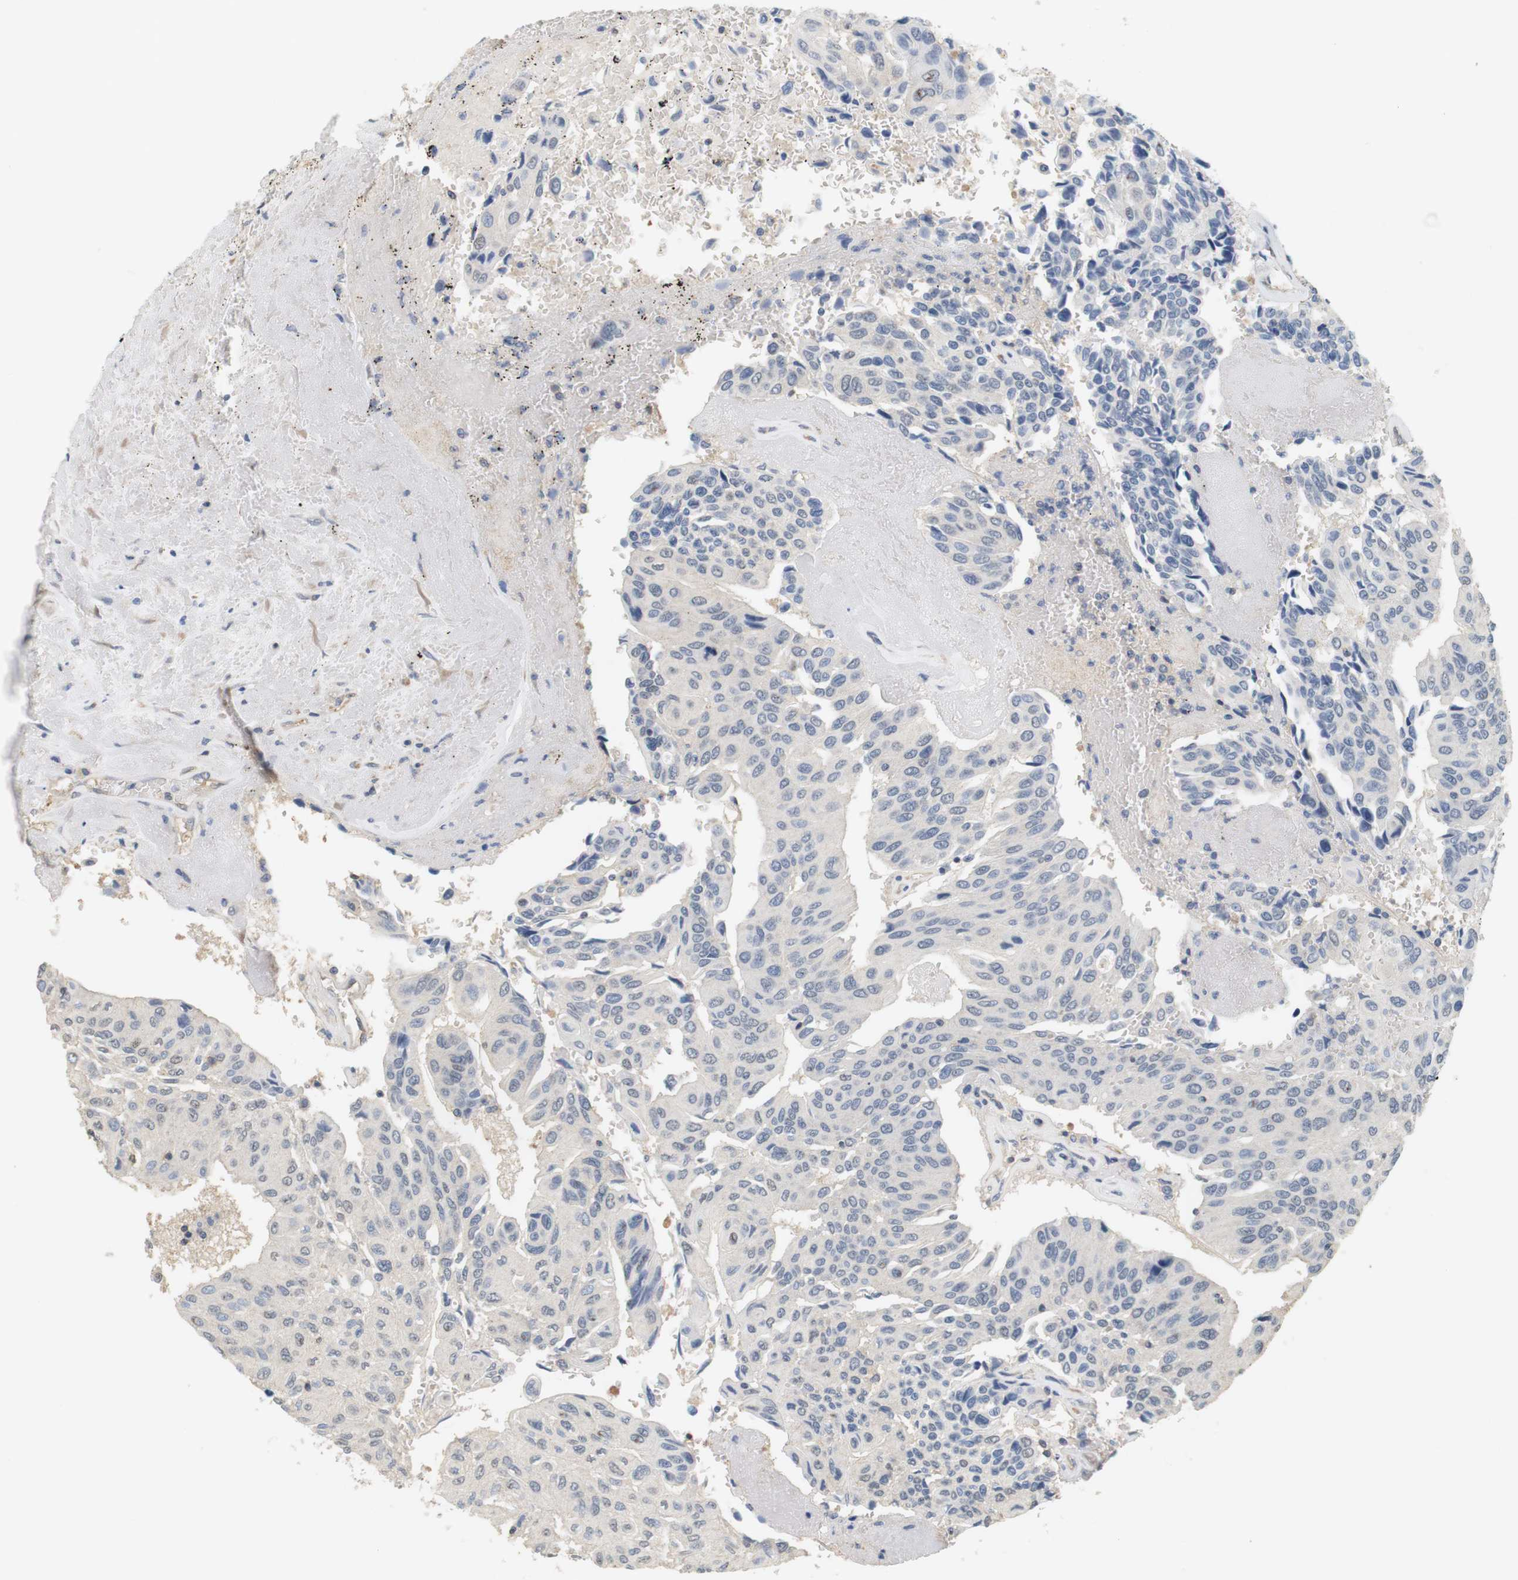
{"staining": {"intensity": "weak", "quantity": "<25%", "location": "nuclear"}, "tissue": "urothelial cancer", "cell_type": "Tumor cells", "image_type": "cancer", "snomed": [{"axis": "morphology", "description": "Urothelial carcinoma, High grade"}, {"axis": "topography", "description": "Urinary bladder"}], "caption": "This is an immunohistochemistry (IHC) micrograph of high-grade urothelial carcinoma. There is no positivity in tumor cells.", "gene": "OSR1", "patient": {"sex": "male", "age": 66}}